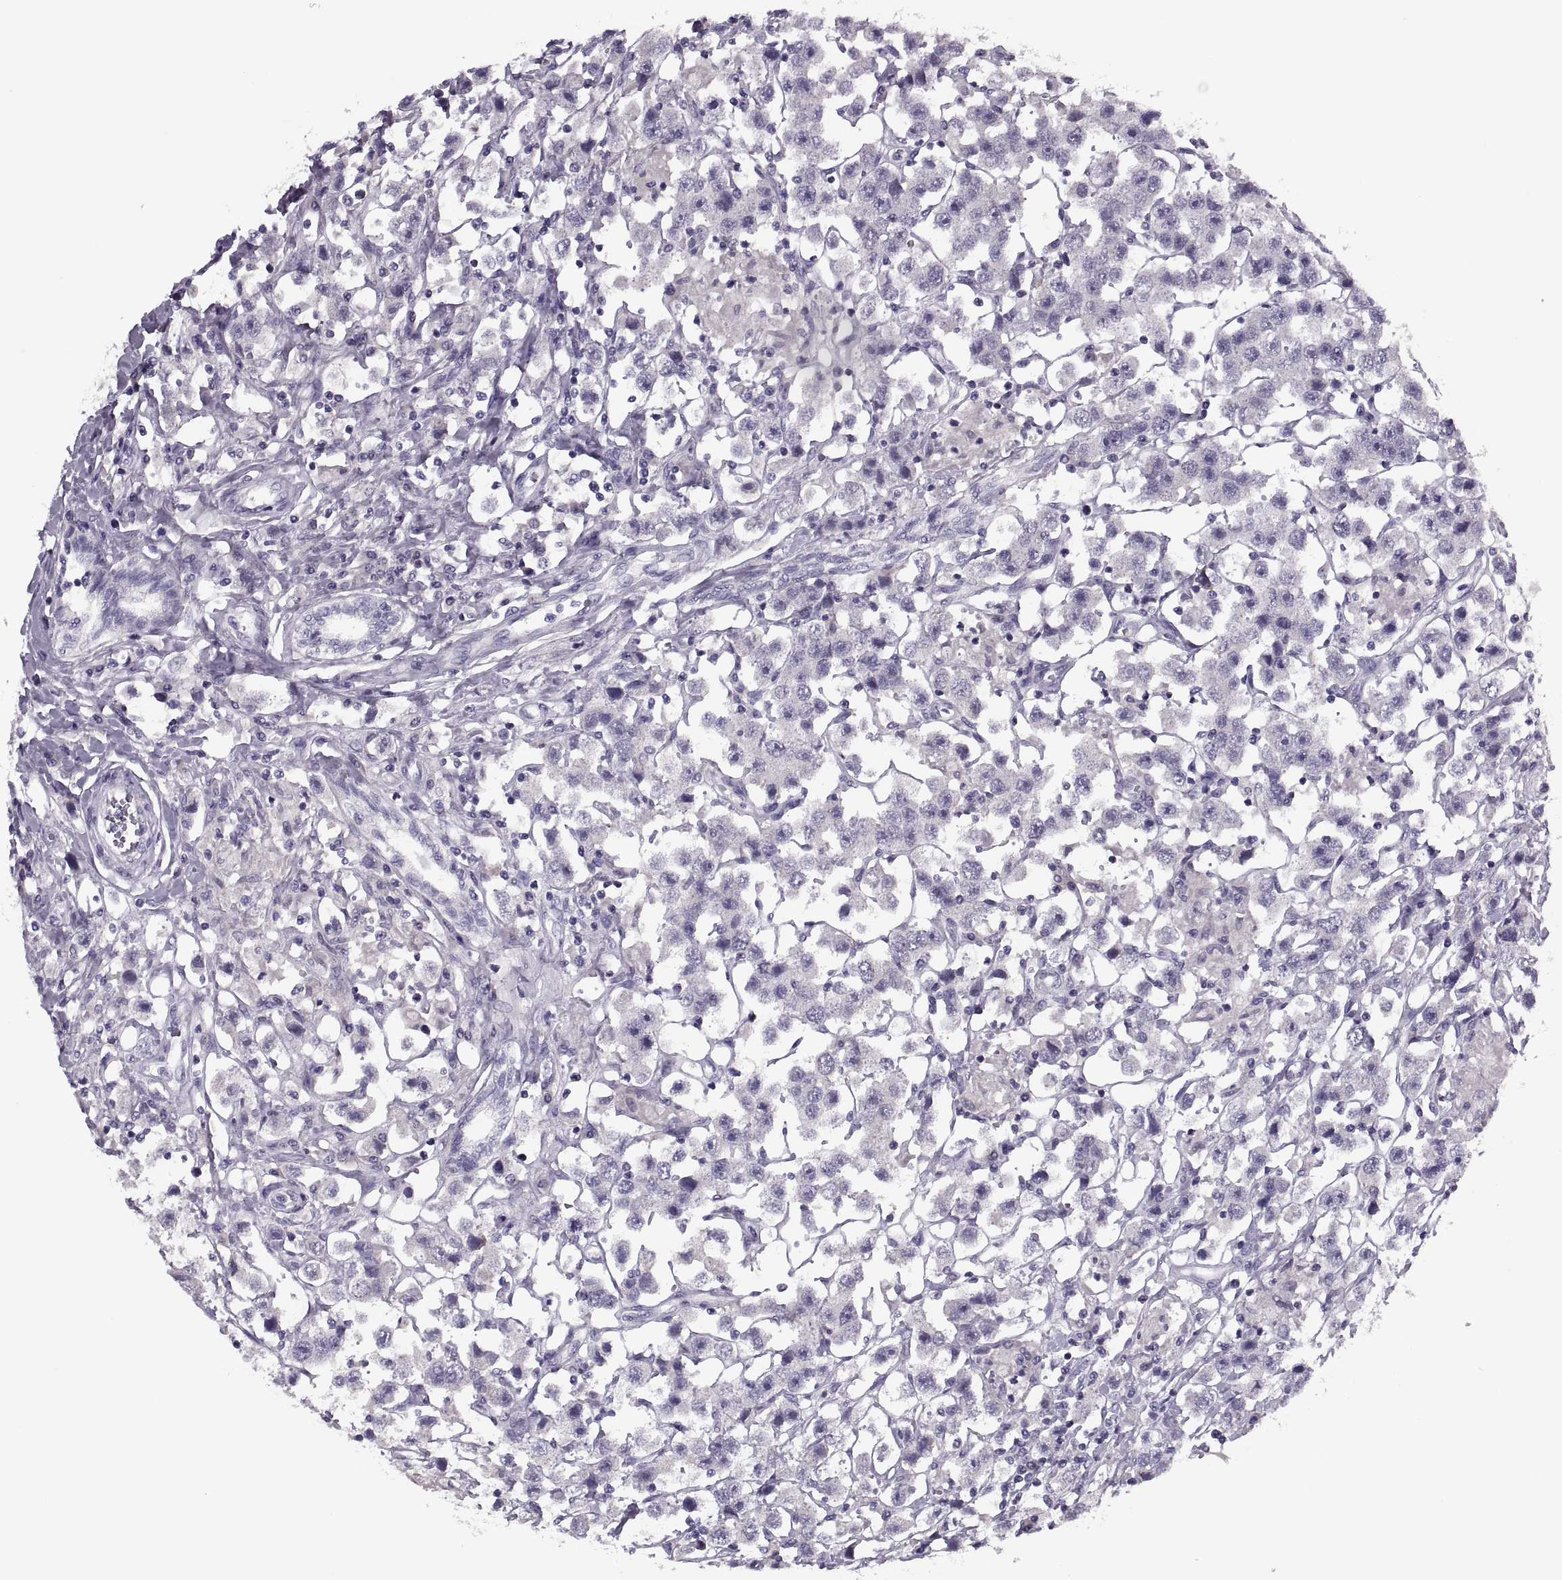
{"staining": {"intensity": "negative", "quantity": "none", "location": "none"}, "tissue": "testis cancer", "cell_type": "Tumor cells", "image_type": "cancer", "snomed": [{"axis": "morphology", "description": "Seminoma, NOS"}, {"axis": "topography", "description": "Testis"}], "caption": "Image shows no significant protein expression in tumor cells of testis cancer (seminoma).", "gene": "PRSS54", "patient": {"sex": "male", "age": 45}}